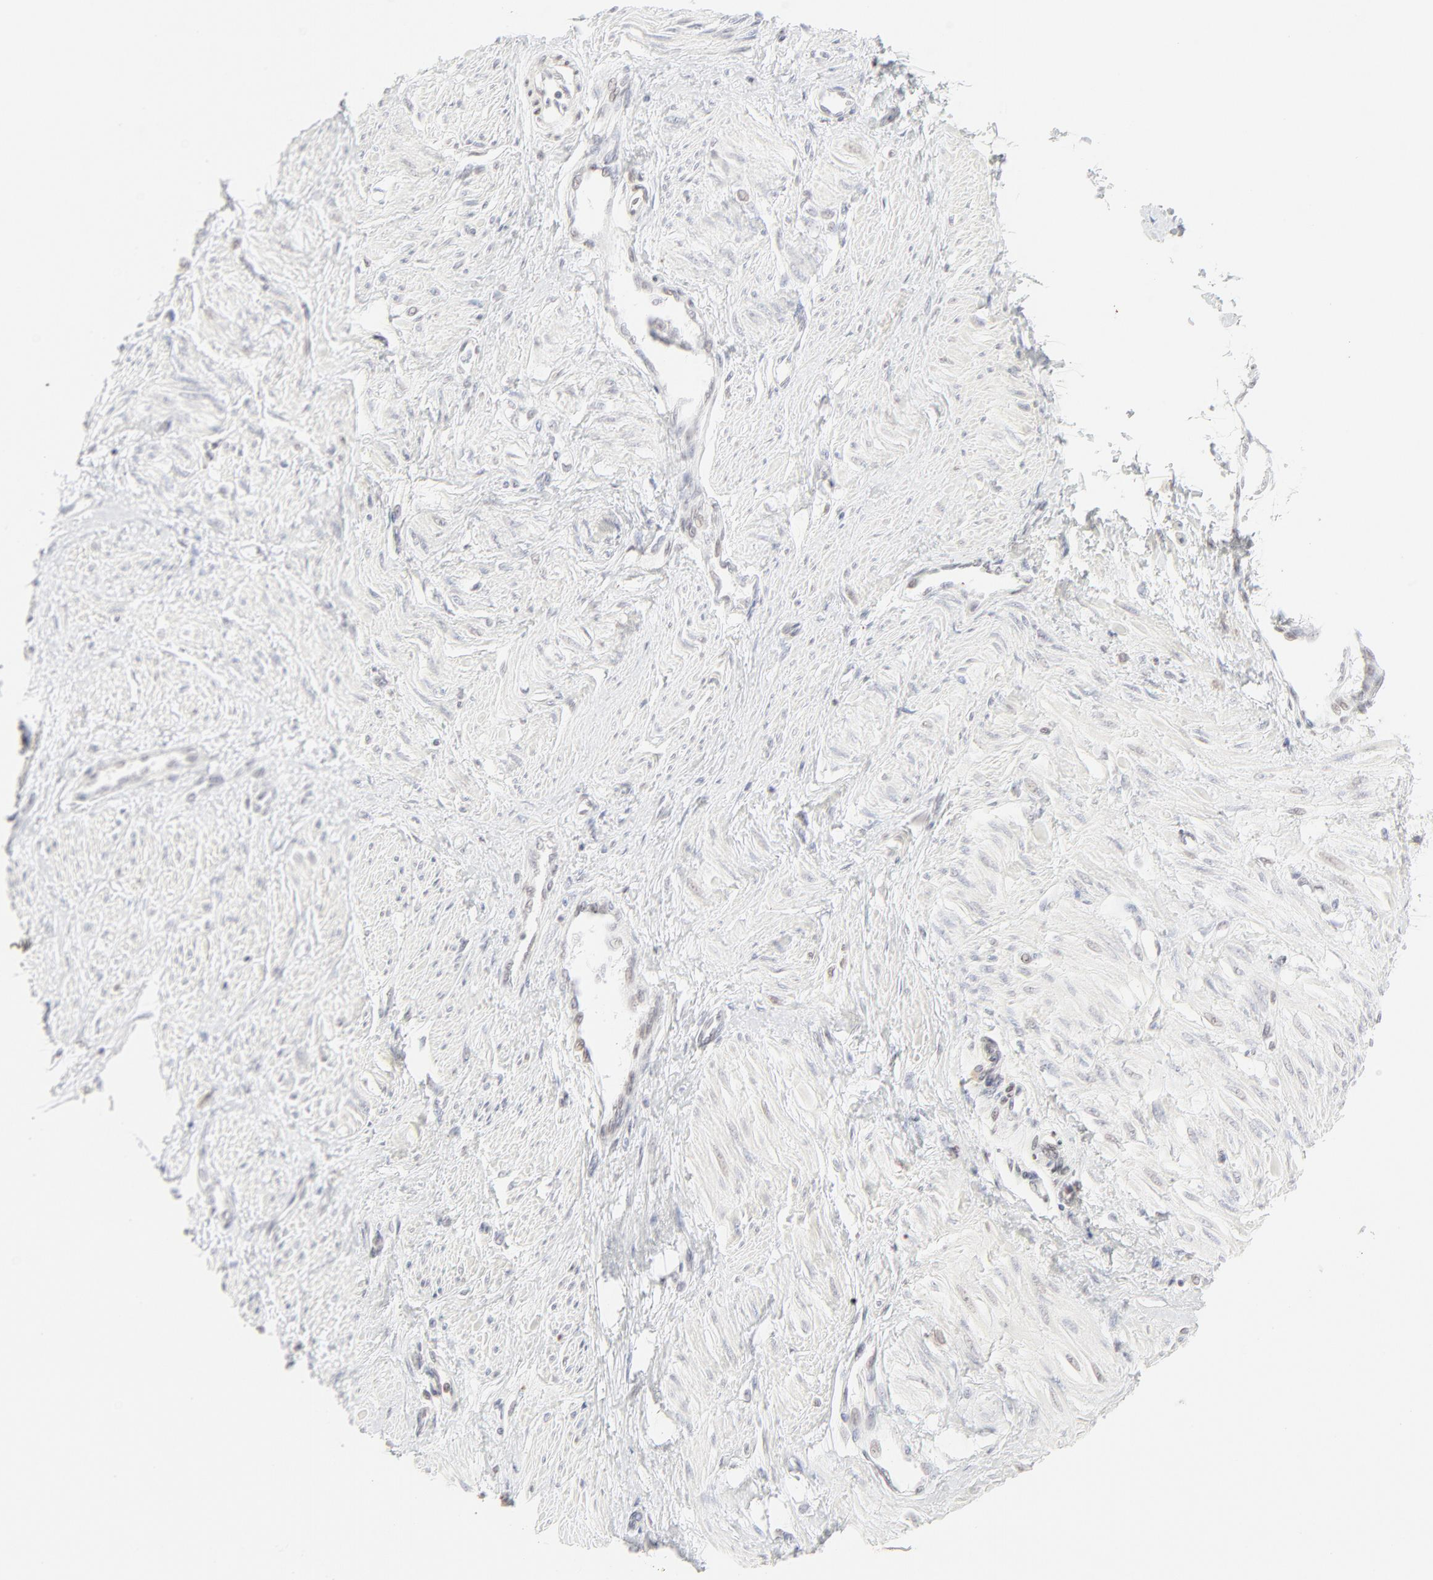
{"staining": {"intensity": "negative", "quantity": "none", "location": "none"}, "tissue": "smooth muscle", "cell_type": "Smooth muscle cells", "image_type": "normal", "snomed": [{"axis": "morphology", "description": "Normal tissue, NOS"}, {"axis": "topography", "description": "Smooth muscle"}, {"axis": "topography", "description": "Uterus"}], "caption": "A histopathology image of human smooth muscle is negative for staining in smooth muscle cells.", "gene": "PRKCB", "patient": {"sex": "female", "age": 39}}